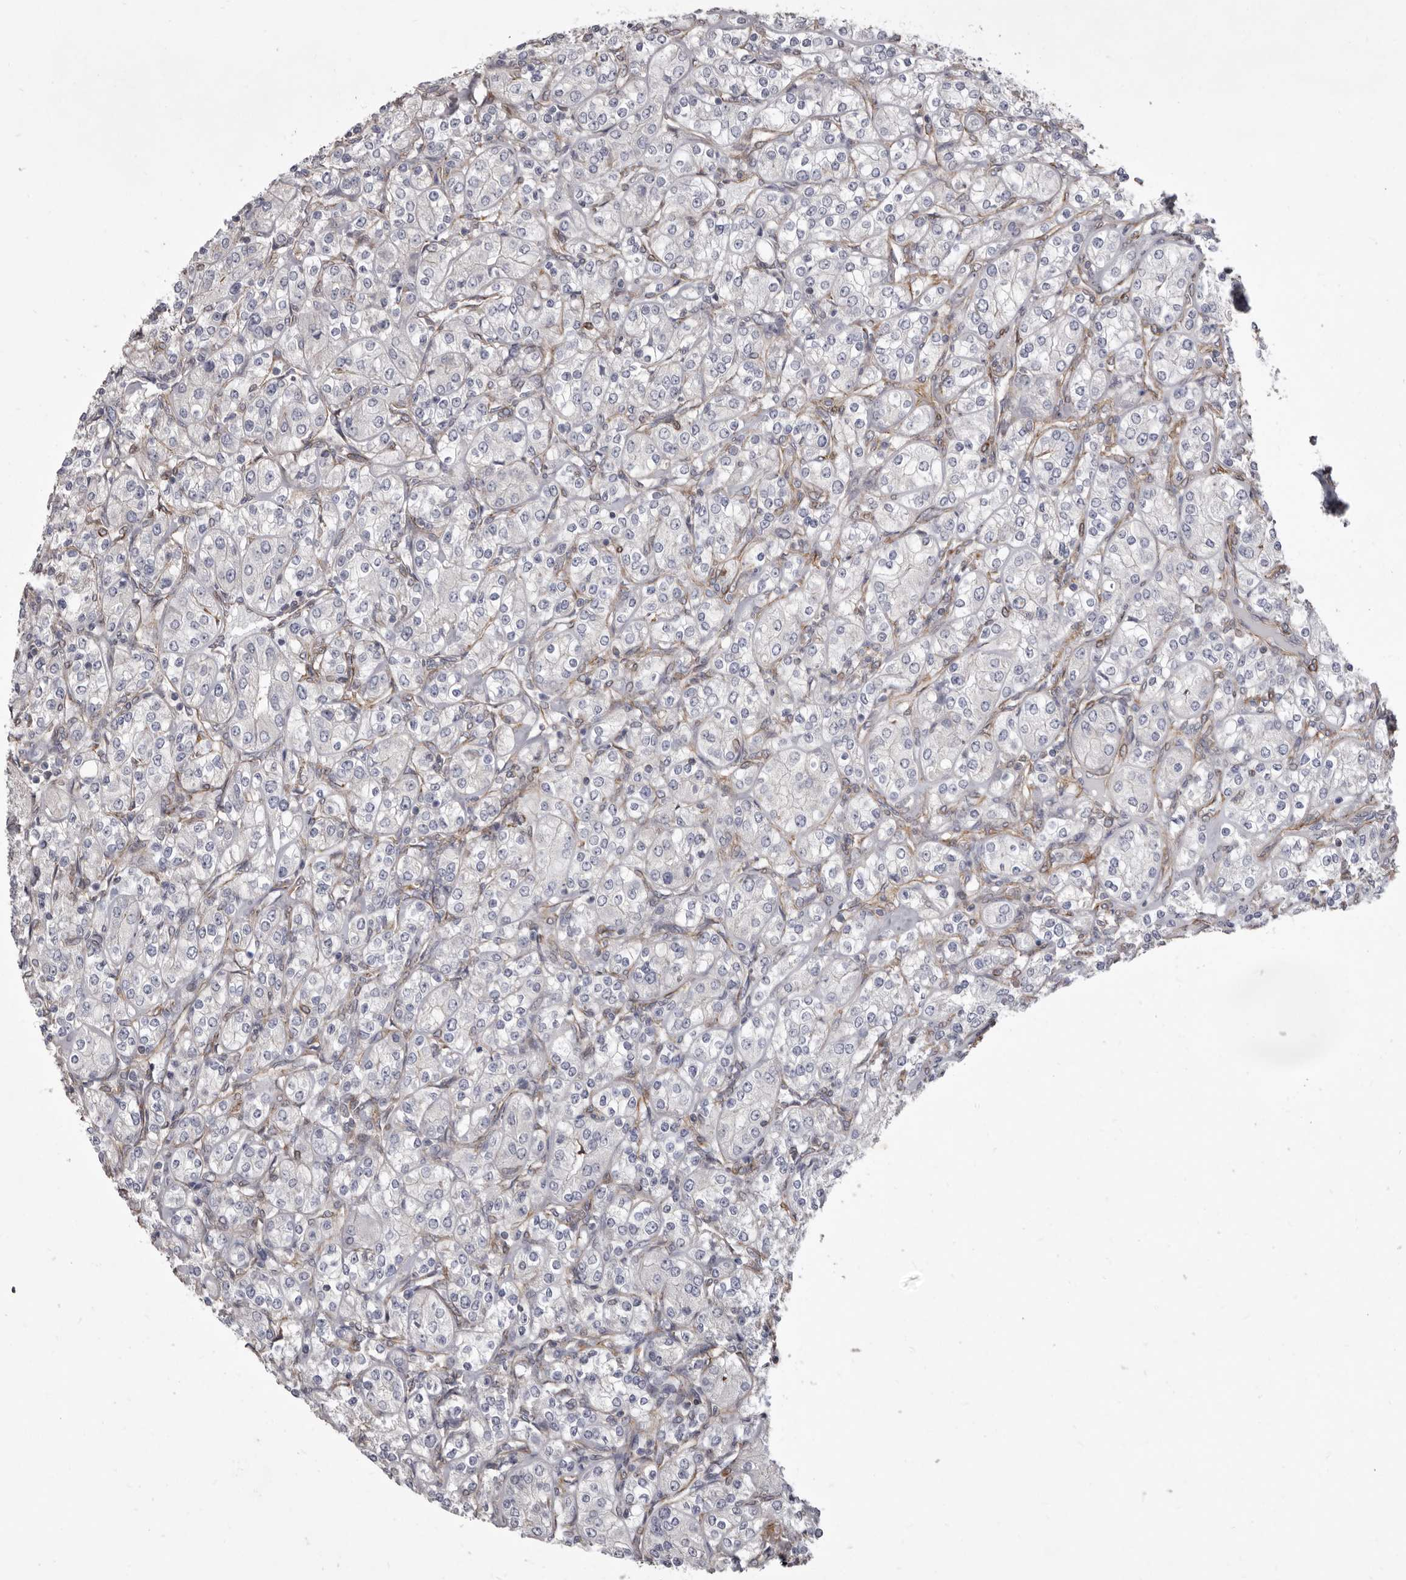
{"staining": {"intensity": "negative", "quantity": "none", "location": "none"}, "tissue": "renal cancer", "cell_type": "Tumor cells", "image_type": "cancer", "snomed": [{"axis": "morphology", "description": "Adenocarcinoma, NOS"}, {"axis": "topography", "description": "Kidney"}], "caption": "Human adenocarcinoma (renal) stained for a protein using immunohistochemistry reveals no expression in tumor cells.", "gene": "P2RX6", "patient": {"sex": "male", "age": 77}}